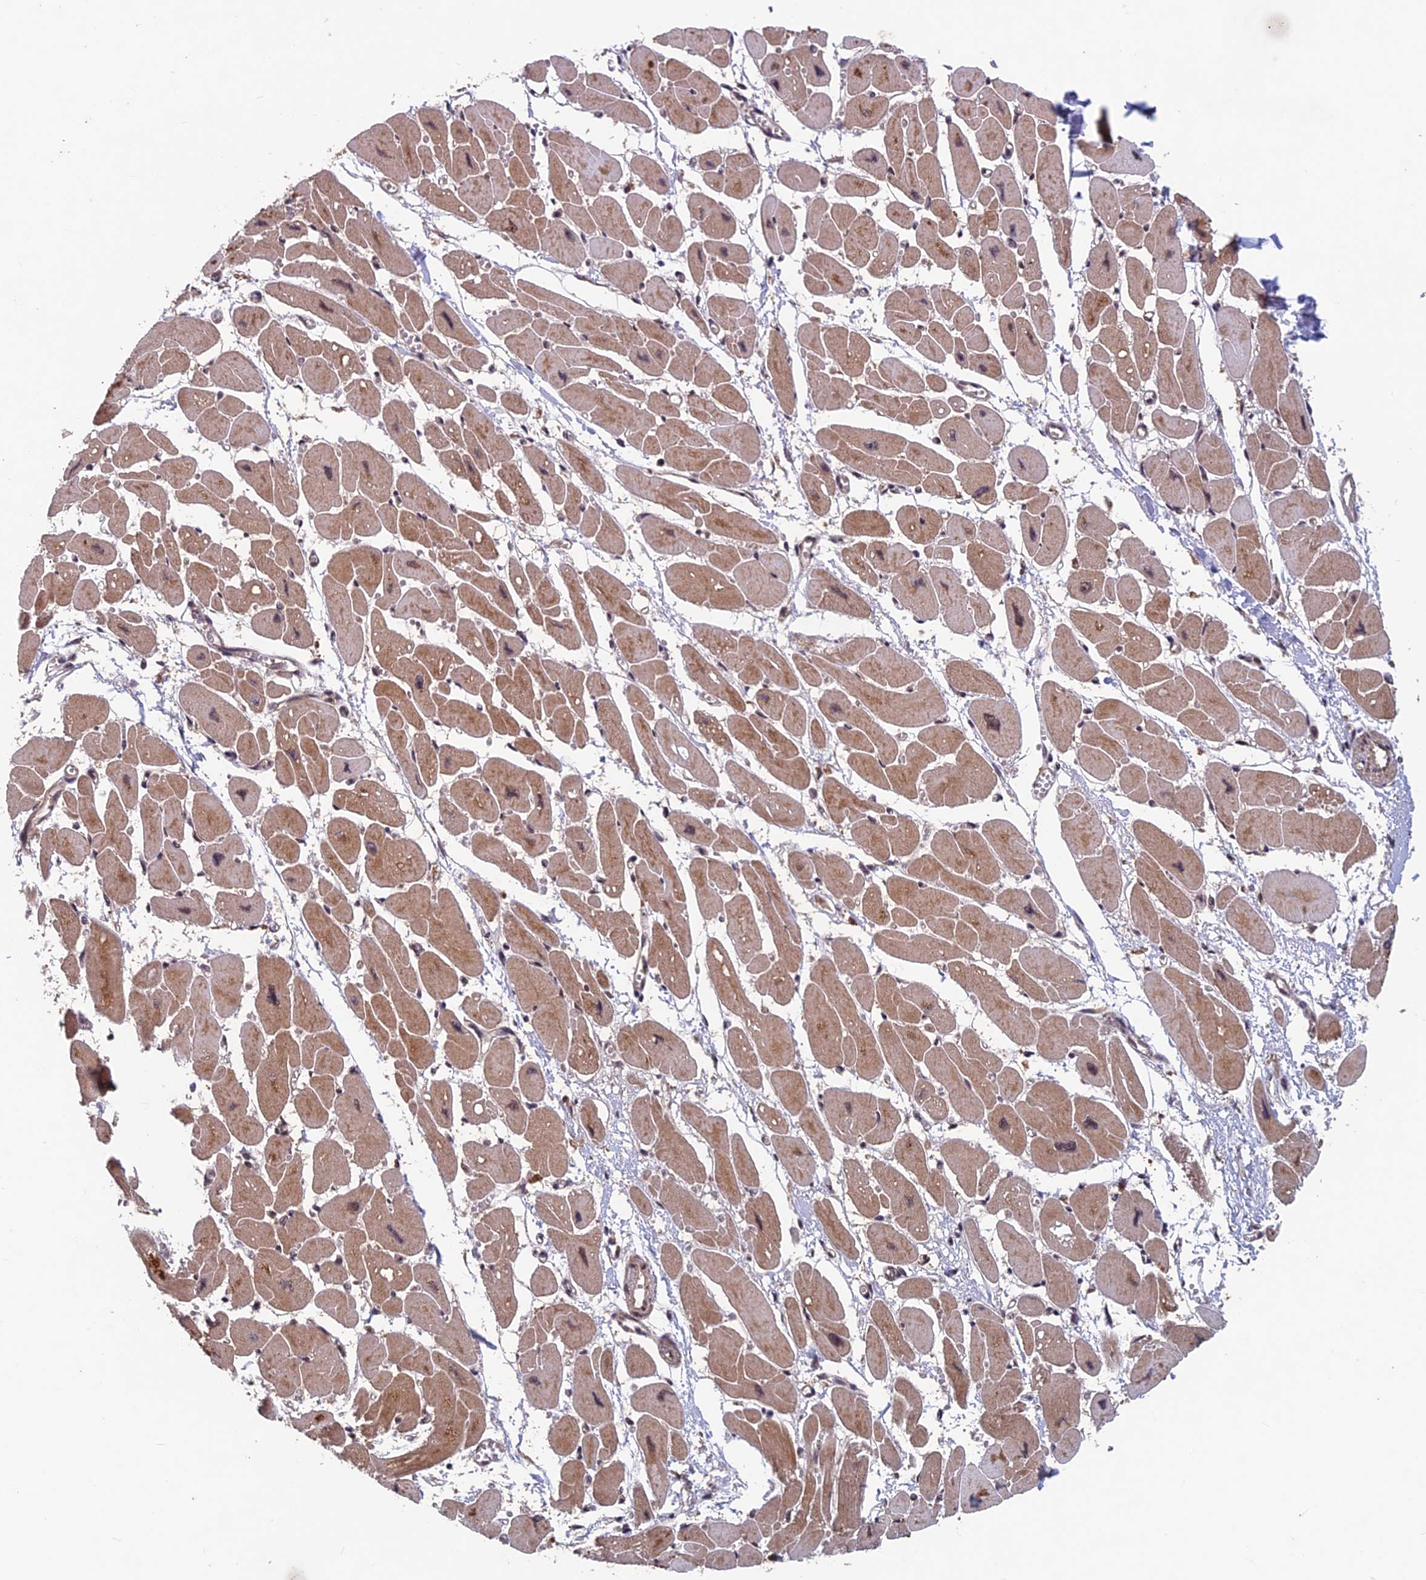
{"staining": {"intensity": "moderate", "quantity": ">75%", "location": "cytoplasmic/membranous,nuclear"}, "tissue": "heart muscle", "cell_type": "Cardiomyocytes", "image_type": "normal", "snomed": [{"axis": "morphology", "description": "Normal tissue, NOS"}, {"axis": "topography", "description": "Heart"}], "caption": "Protein staining exhibits moderate cytoplasmic/membranous,nuclear positivity in approximately >75% of cardiomyocytes in unremarkable heart muscle.", "gene": "FAM53C", "patient": {"sex": "female", "age": 54}}